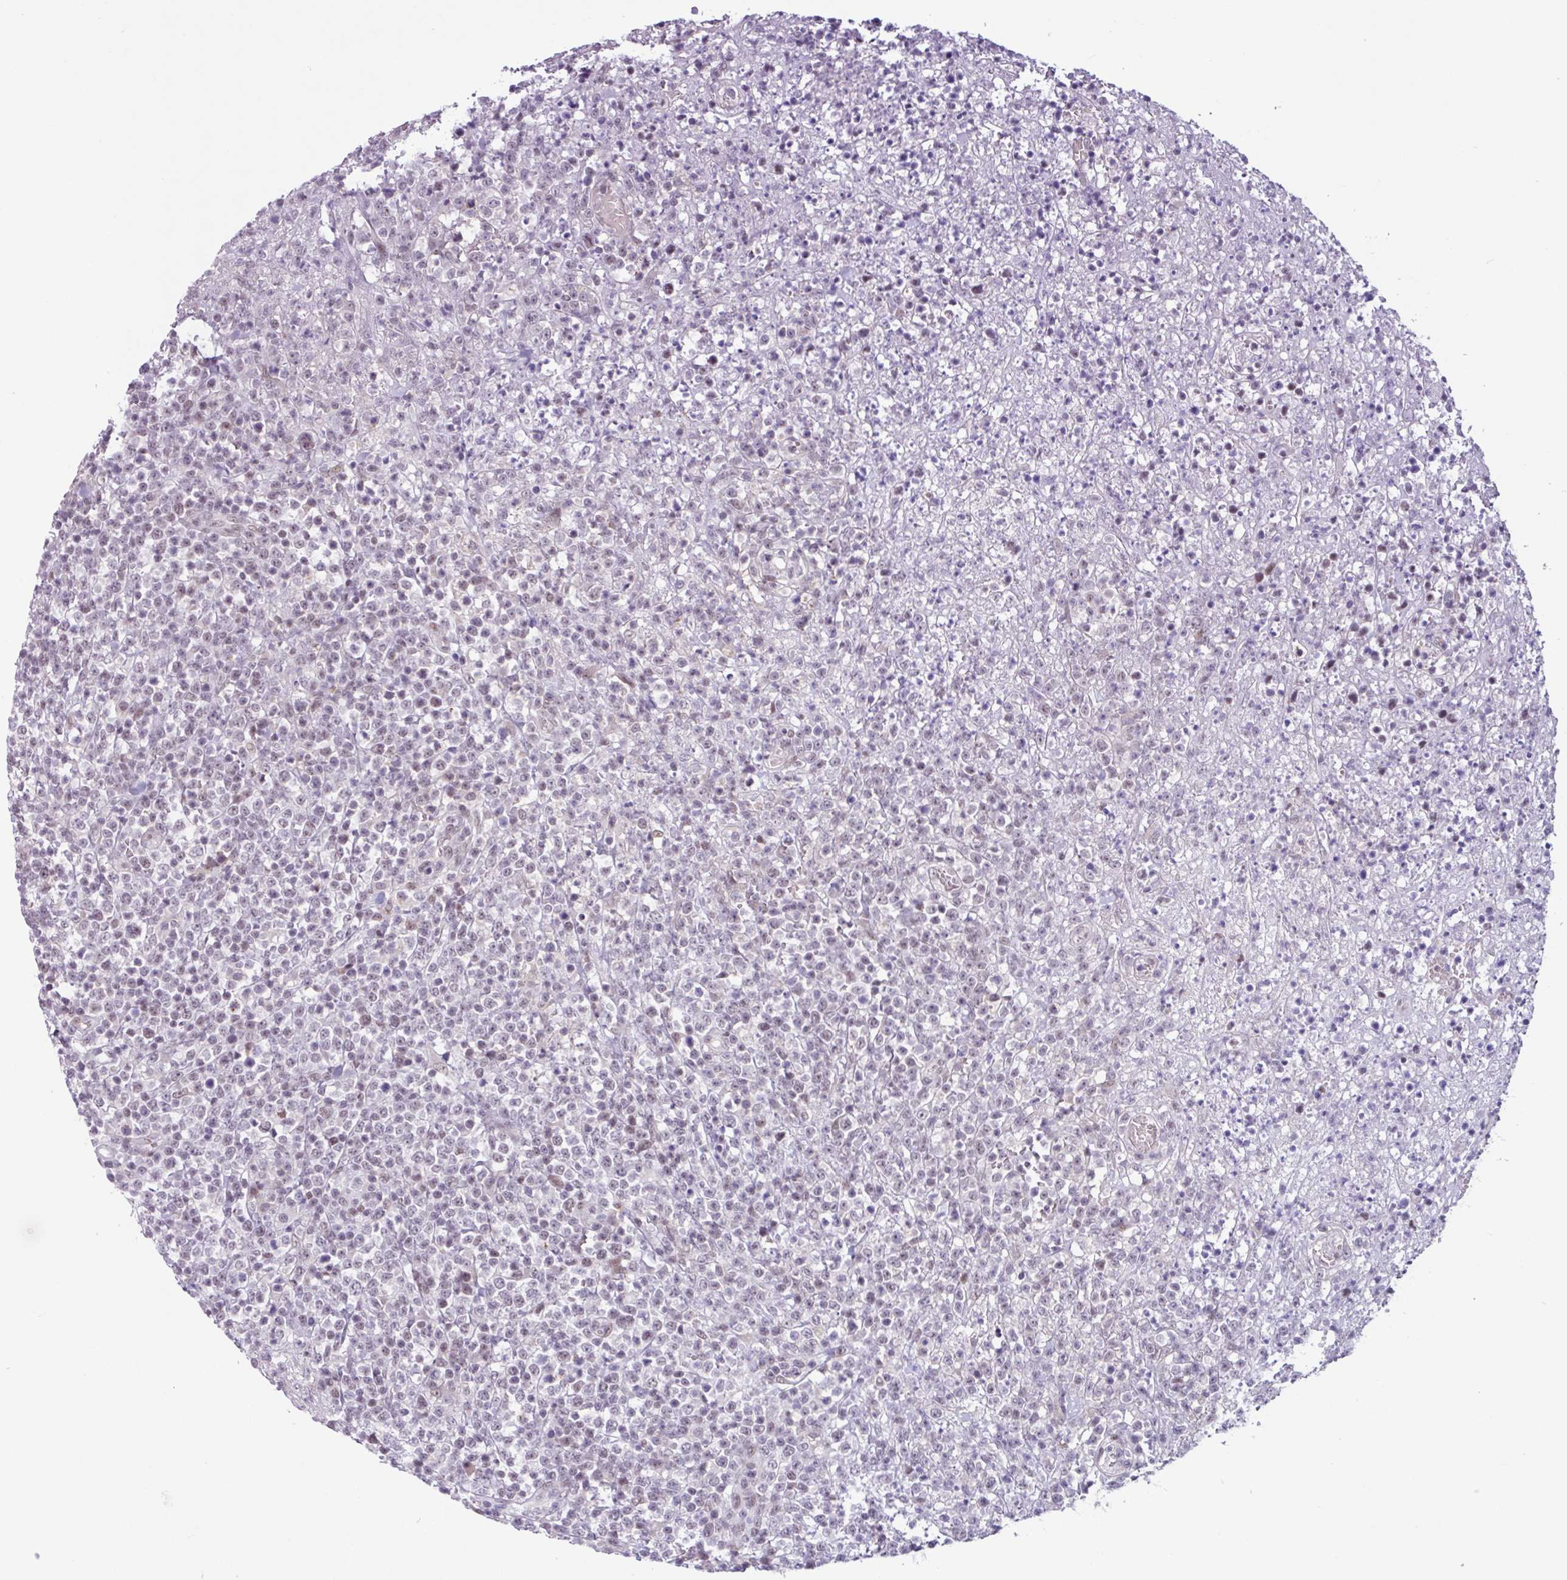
{"staining": {"intensity": "weak", "quantity": "<25%", "location": "nuclear"}, "tissue": "lymphoma", "cell_type": "Tumor cells", "image_type": "cancer", "snomed": [{"axis": "morphology", "description": "Malignant lymphoma, non-Hodgkin's type, High grade"}, {"axis": "topography", "description": "Colon"}], "caption": "Tumor cells are negative for protein expression in human lymphoma.", "gene": "ZNF575", "patient": {"sex": "female", "age": 53}}